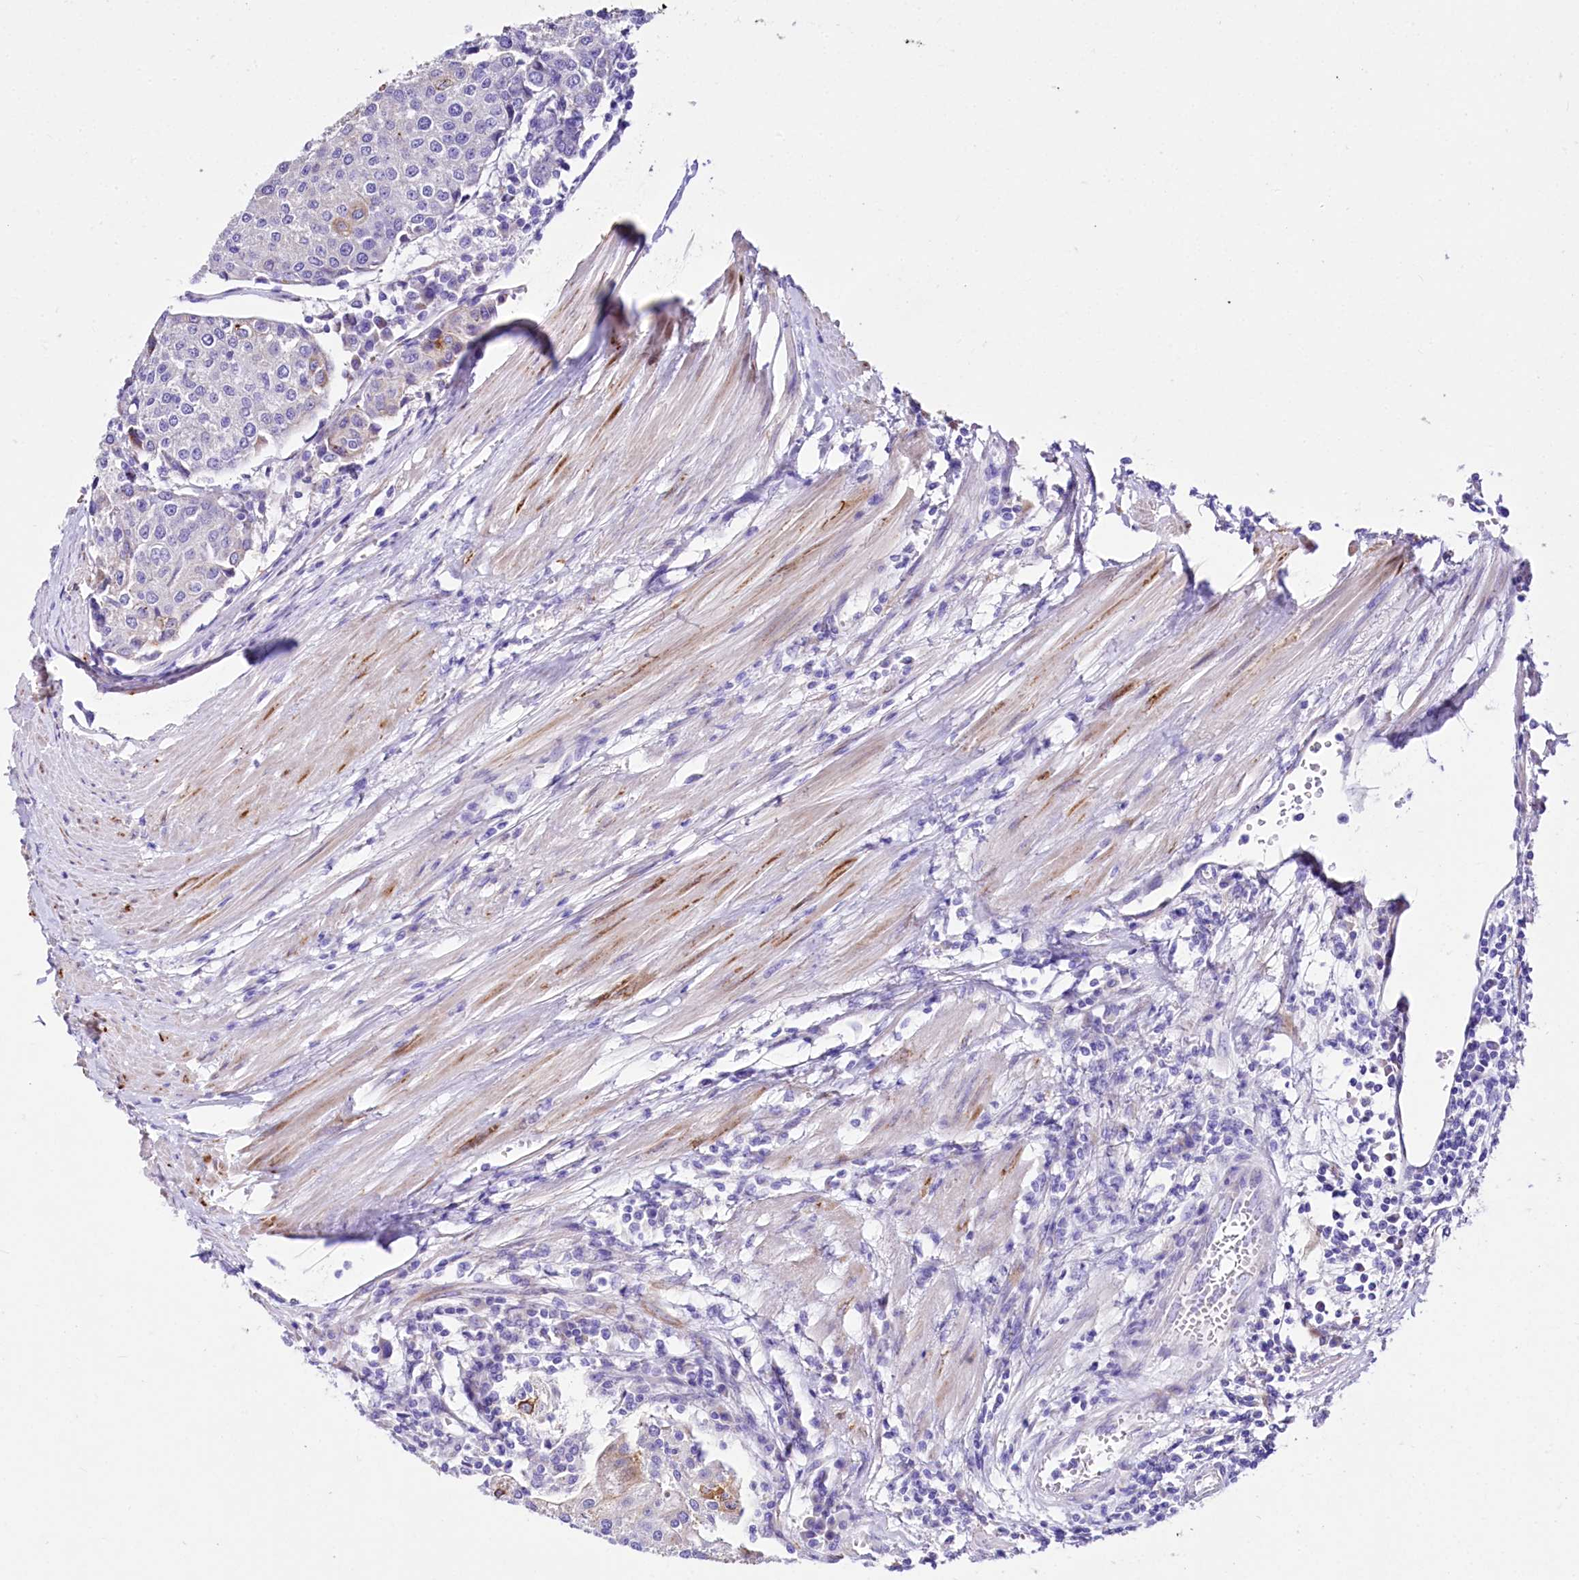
{"staining": {"intensity": "moderate", "quantity": "<25%", "location": "cytoplasmic/membranous"}, "tissue": "urothelial cancer", "cell_type": "Tumor cells", "image_type": "cancer", "snomed": [{"axis": "morphology", "description": "Urothelial carcinoma, High grade"}, {"axis": "topography", "description": "Urinary bladder"}], "caption": "High-grade urothelial carcinoma was stained to show a protein in brown. There is low levels of moderate cytoplasmic/membranous staining in approximately <25% of tumor cells. (brown staining indicates protein expression, while blue staining denotes nuclei).", "gene": "A2ML1", "patient": {"sex": "female", "age": 85}}